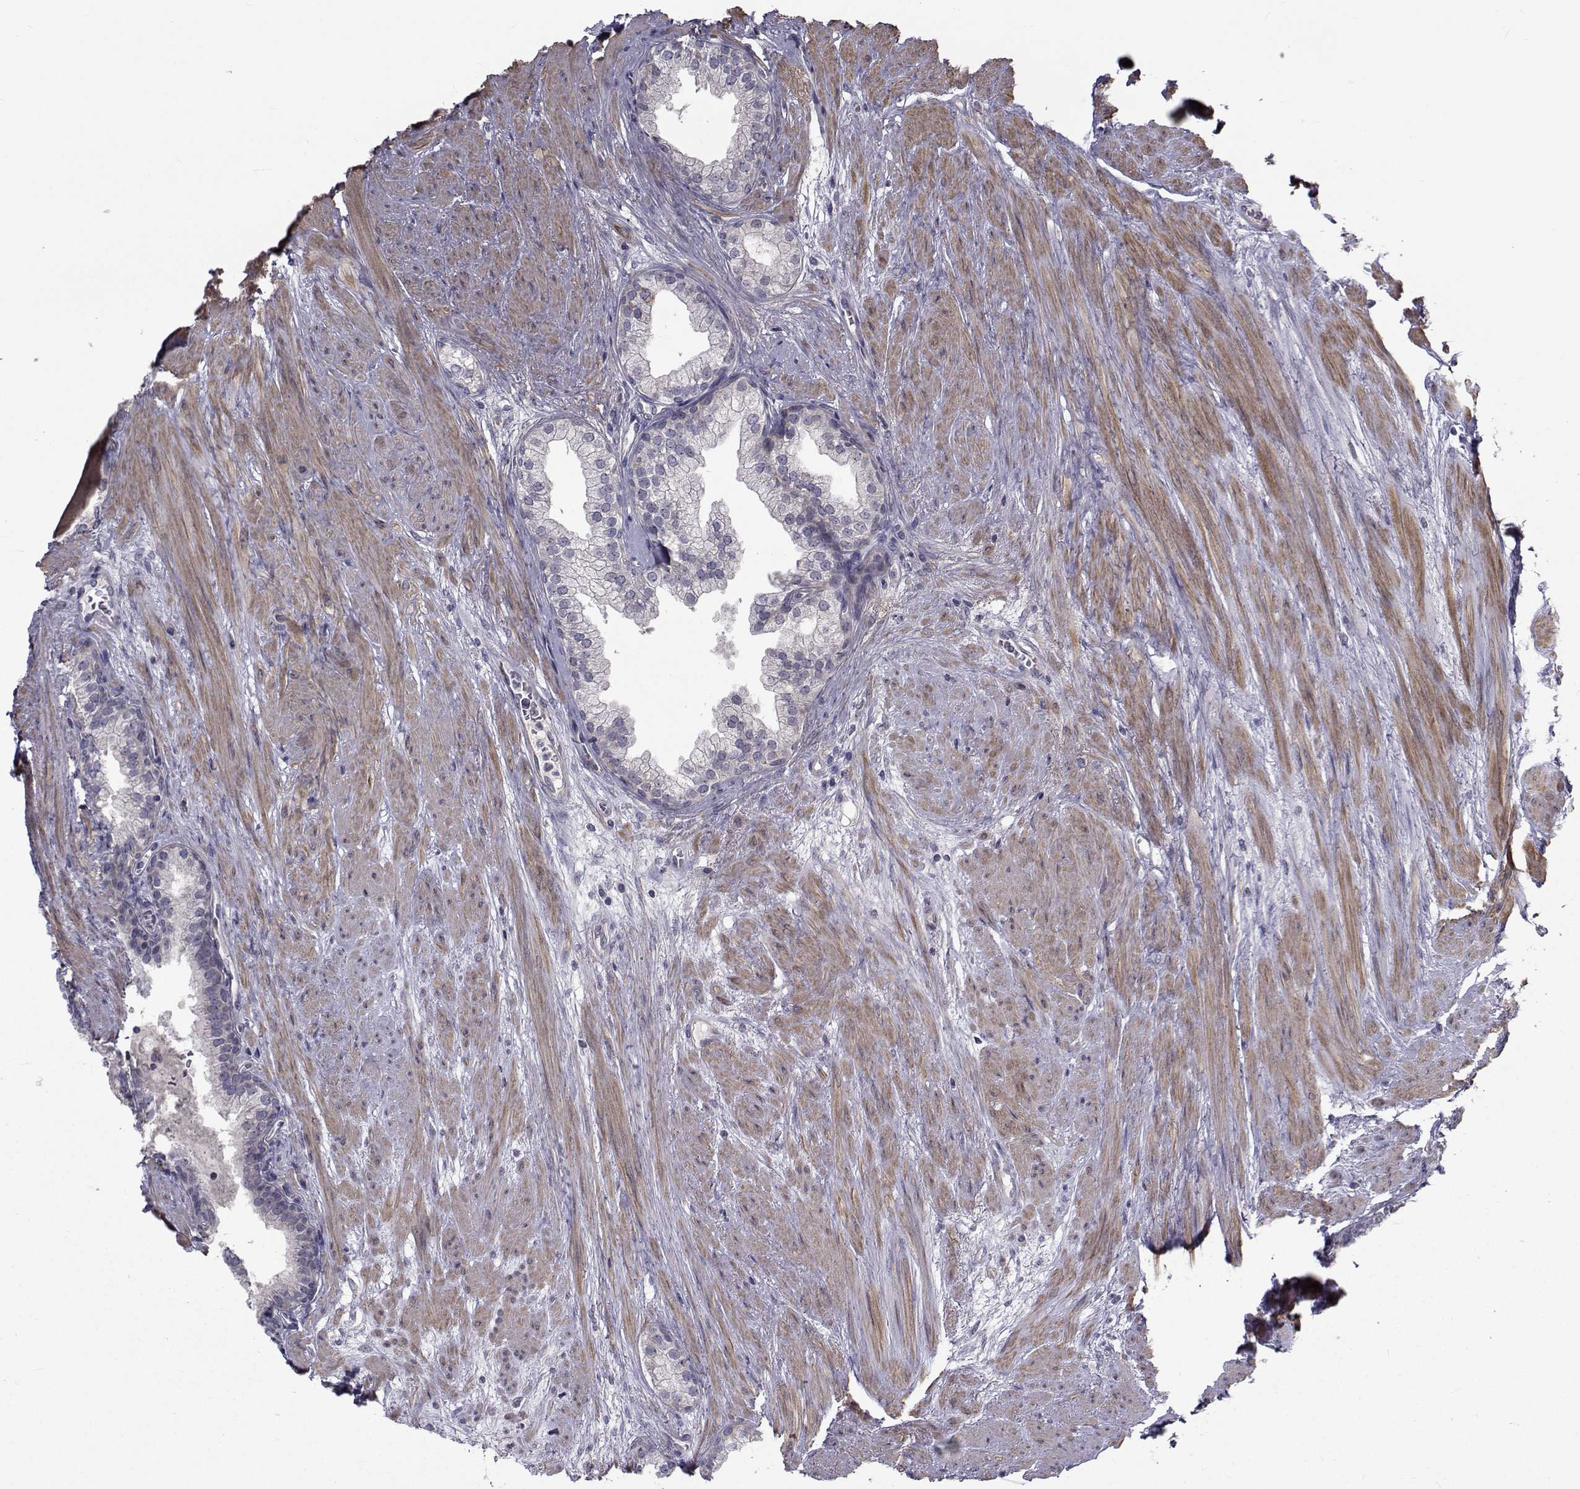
{"staining": {"intensity": "weak", "quantity": "<25%", "location": "cytoplasmic/membranous"}, "tissue": "prostate cancer", "cell_type": "Tumor cells", "image_type": "cancer", "snomed": [{"axis": "morphology", "description": "Adenocarcinoma, NOS"}, {"axis": "topography", "description": "Prostate"}], "caption": "The image demonstrates no significant expression in tumor cells of prostate cancer (adenocarcinoma).", "gene": "CFAP74", "patient": {"sex": "male", "age": 69}}